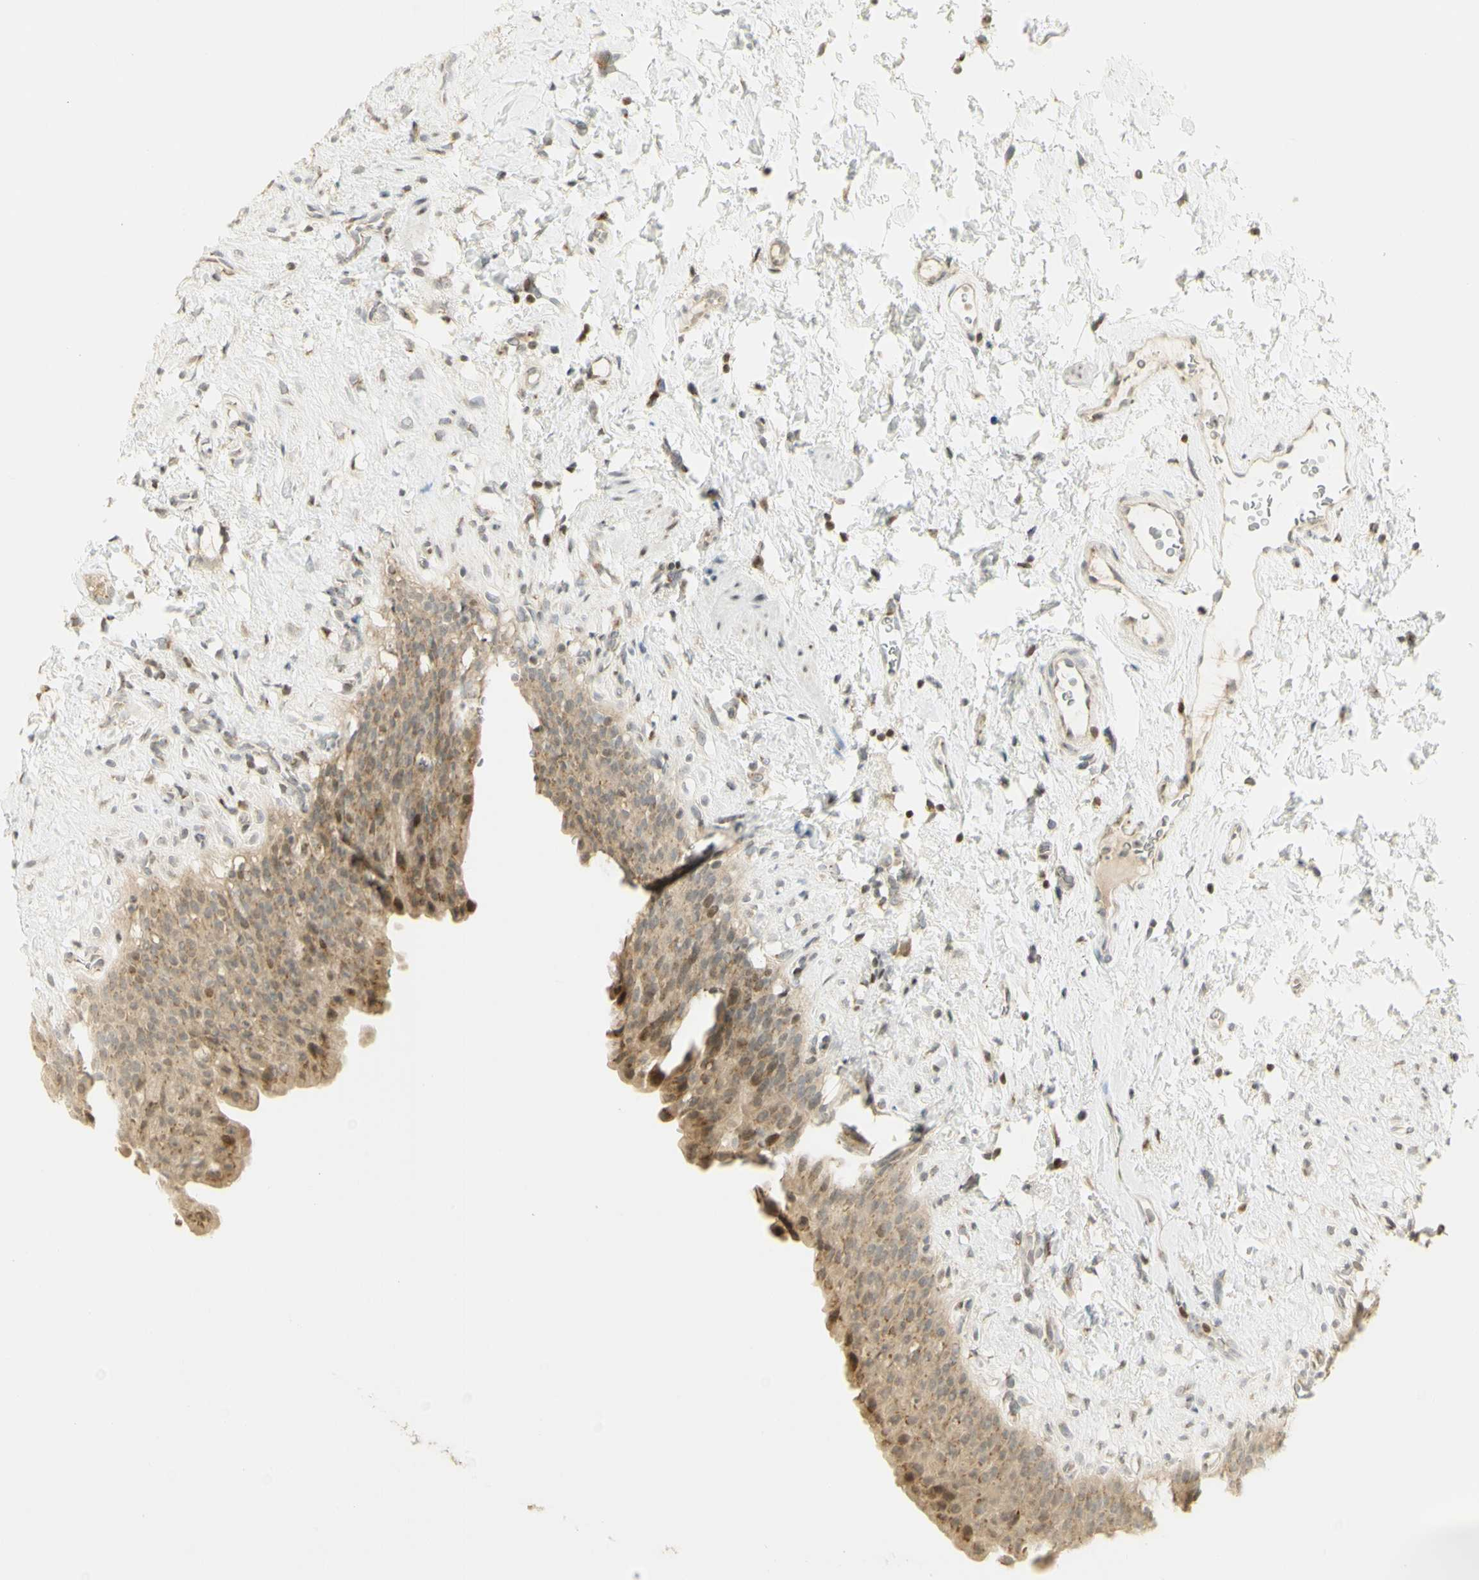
{"staining": {"intensity": "moderate", "quantity": ">75%", "location": "cytoplasmic/membranous,nuclear"}, "tissue": "urinary bladder", "cell_type": "Urothelial cells", "image_type": "normal", "snomed": [{"axis": "morphology", "description": "Normal tissue, NOS"}, {"axis": "topography", "description": "Urinary bladder"}], "caption": "Protein staining of normal urinary bladder exhibits moderate cytoplasmic/membranous,nuclear positivity in about >75% of urothelial cells. (Brightfield microscopy of DAB IHC at high magnification).", "gene": "KIF11", "patient": {"sex": "female", "age": 79}}